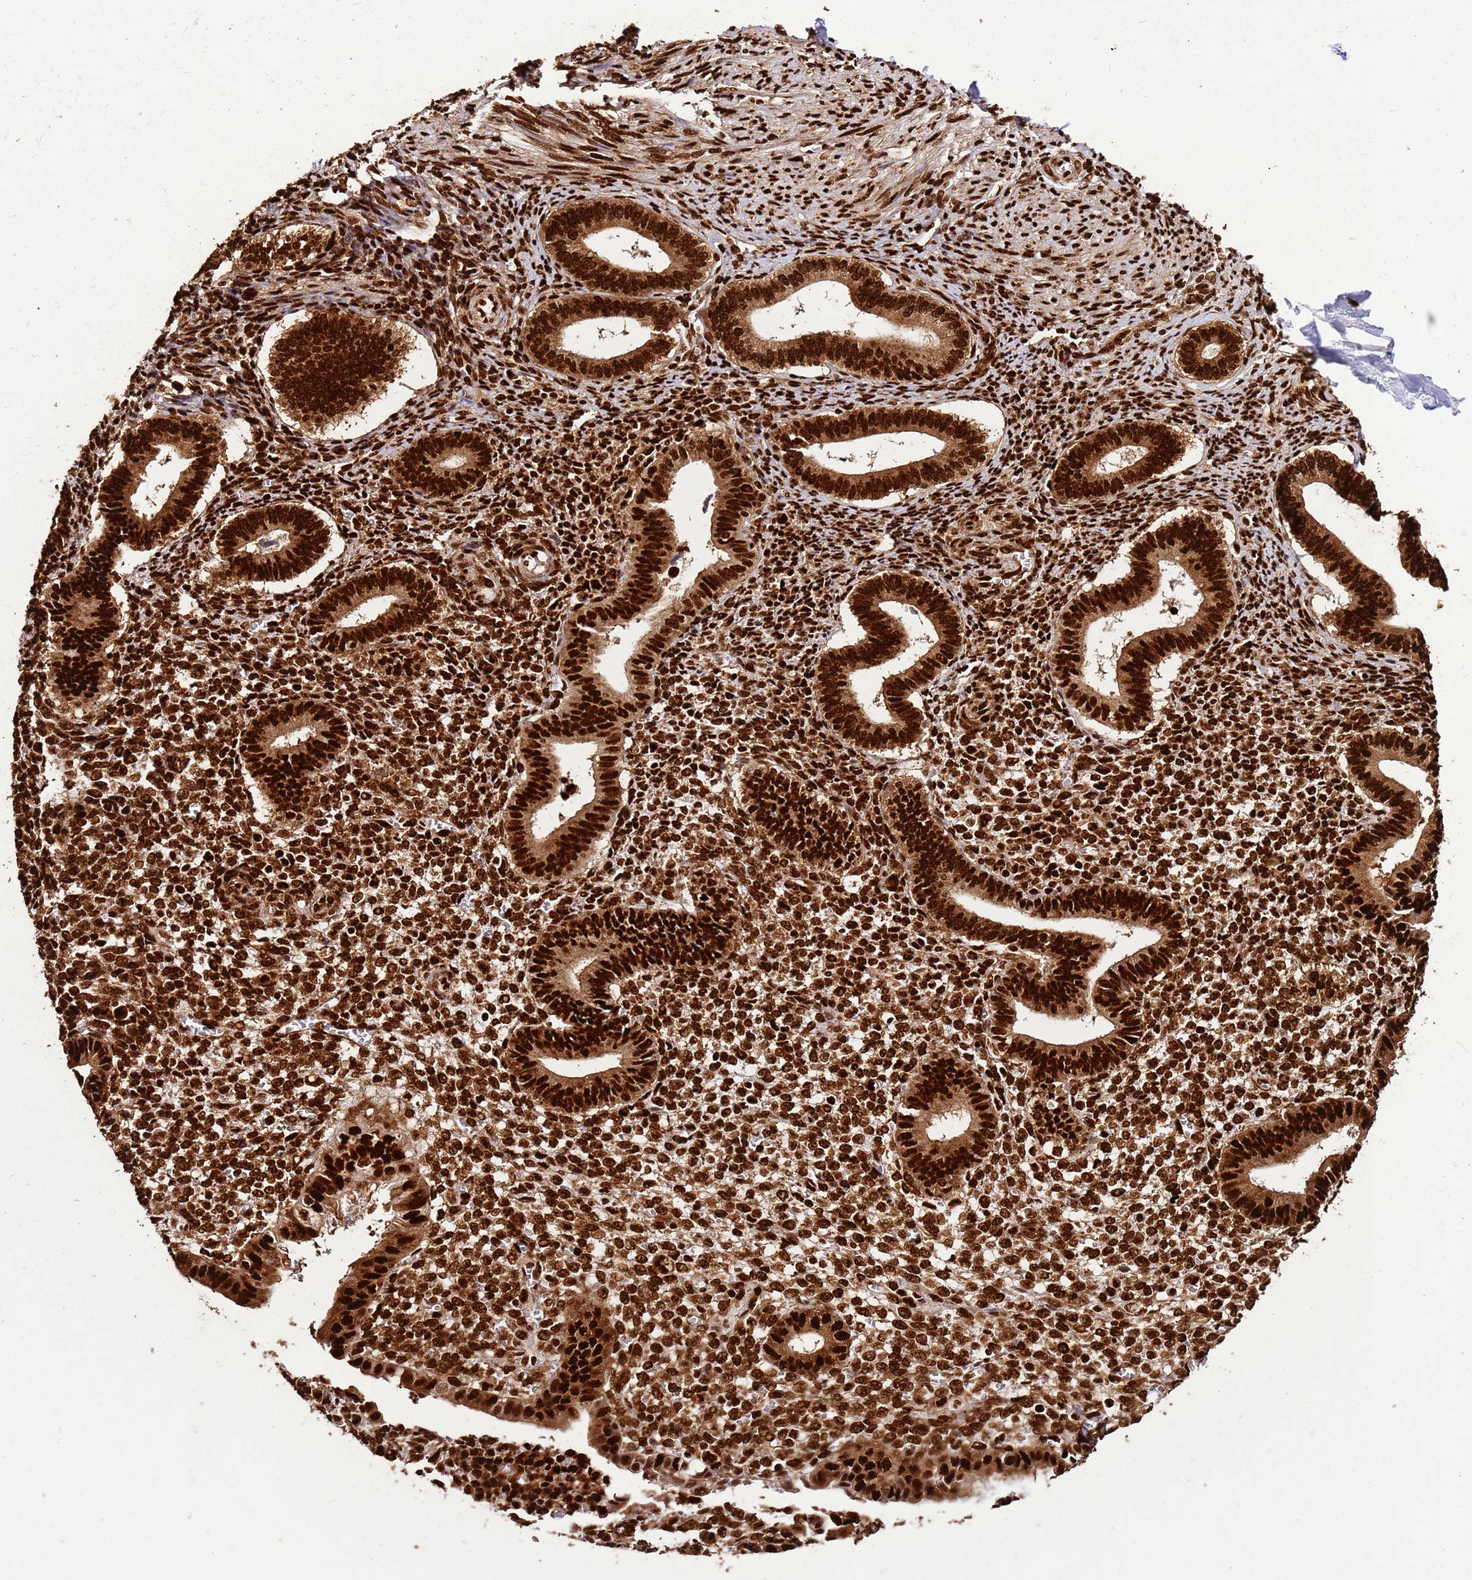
{"staining": {"intensity": "strong", "quantity": ">75%", "location": "nuclear"}, "tissue": "endometrium", "cell_type": "Cells in endometrial stroma", "image_type": "normal", "snomed": [{"axis": "morphology", "description": "Normal tissue, NOS"}, {"axis": "topography", "description": "Other"}, {"axis": "topography", "description": "Endometrium"}], "caption": "This is an image of IHC staining of benign endometrium, which shows strong positivity in the nuclear of cells in endometrial stroma.", "gene": "HNRNPAB", "patient": {"sex": "female", "age": 44}}